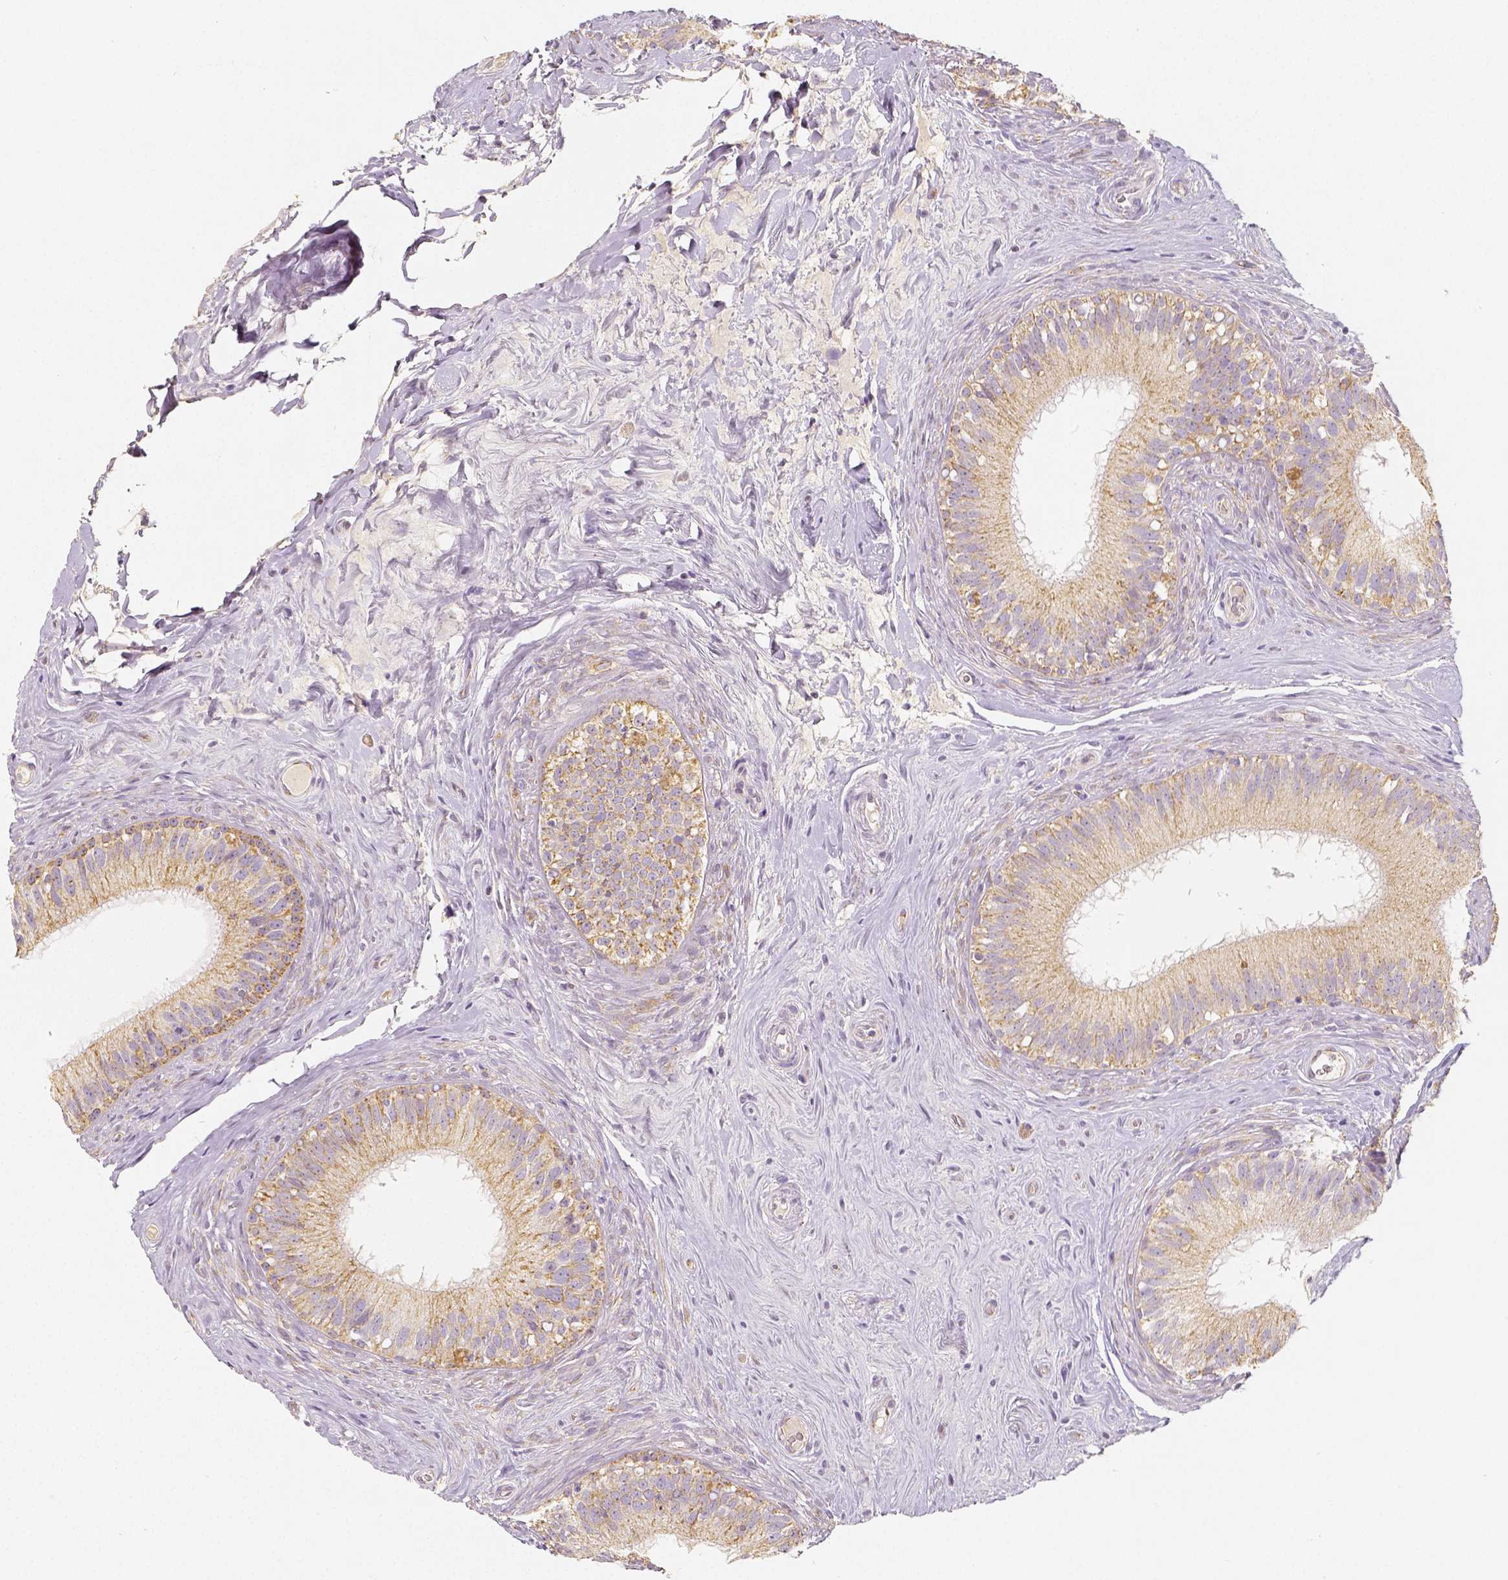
{"staining": {"intensity": "moderate", "quantity": ">75%", "location": "cytoplasmic/membranous"}, "tissue": "epididymis", "cell_type": "Glandular cells", "image_type": "normal", "snomed": [{"axis": "morphology", "description": "Normal tissue, NOS"}, {"axis": "topography", "description": "Epididymis"}], "caption": "An image showing moderate cytoplasmic/membranous positivity in approximately >75% of glandular cells in benign epididymis, as visualized by brown immunohistochemical staining.", "gene": "PGAM5", "patient": {"sex": "male", "age": 59}}